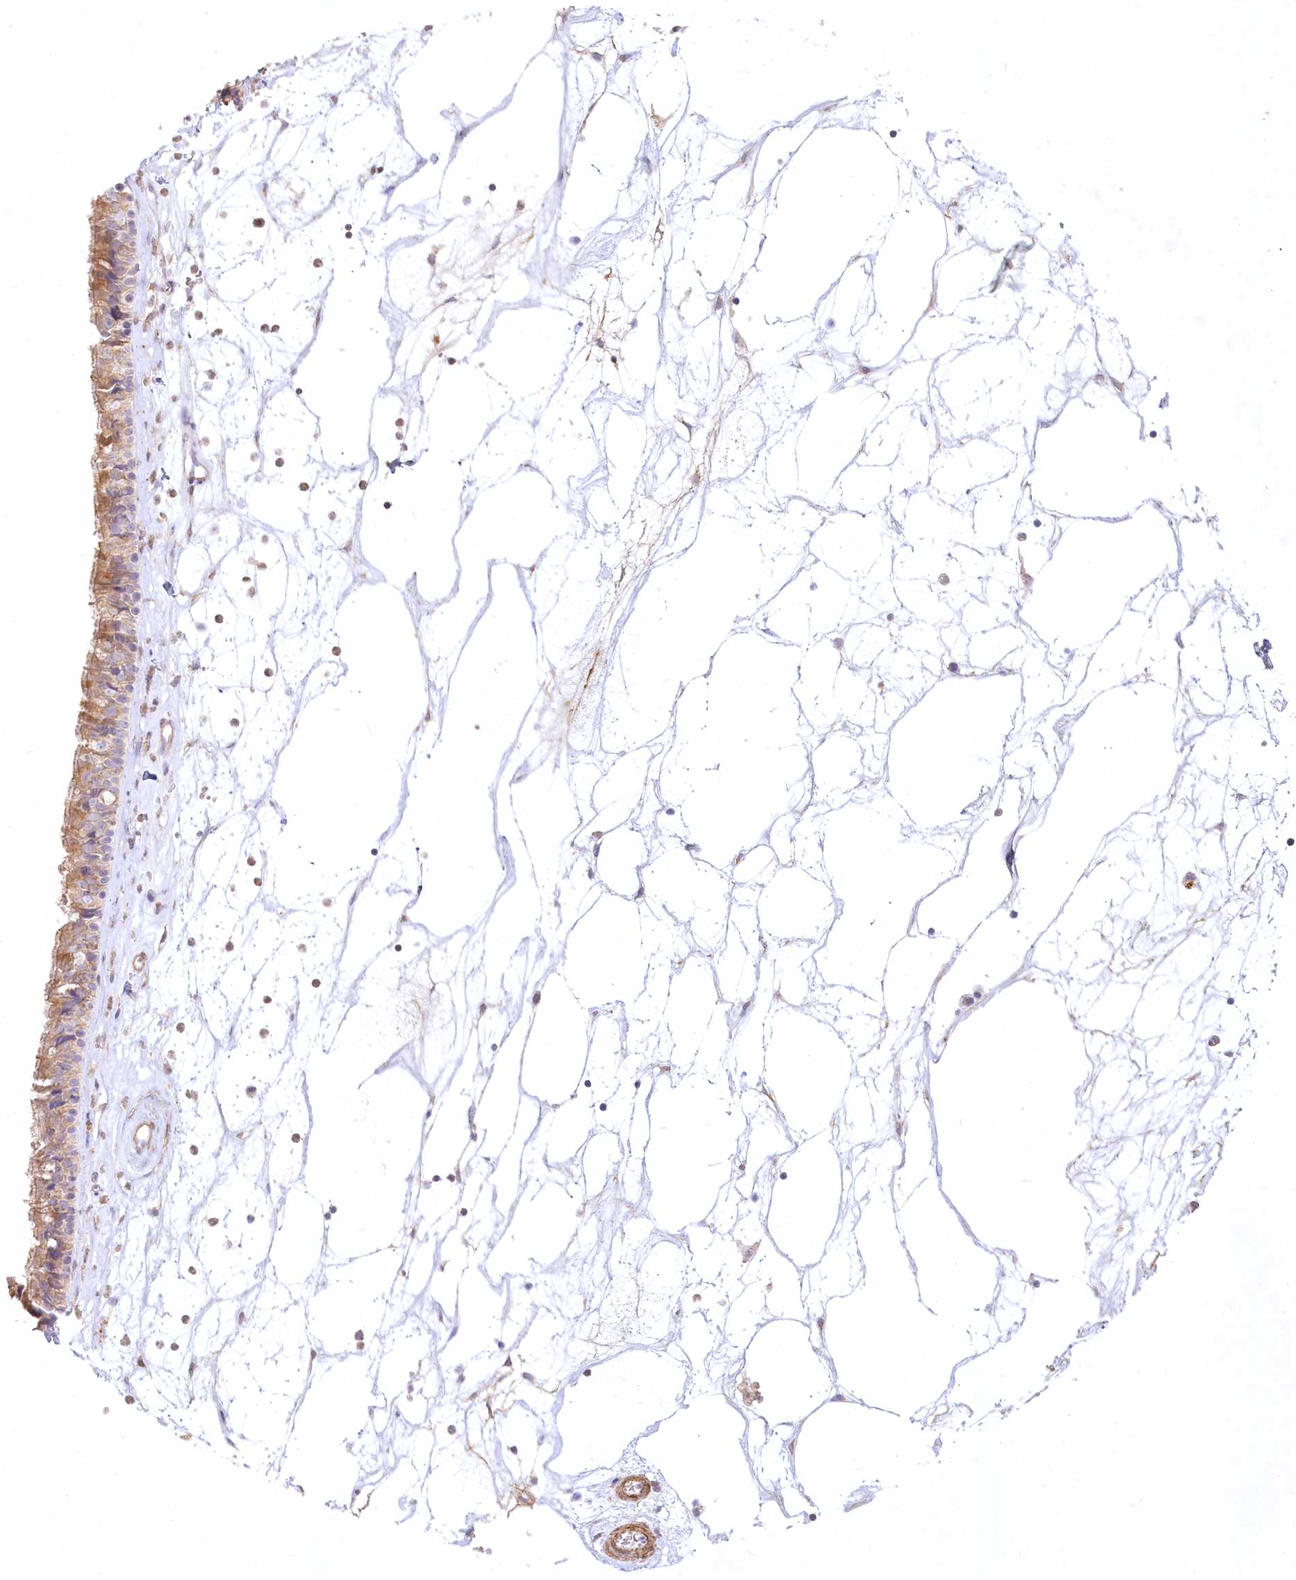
{"staining": {"intensity": "moderate", "quantity": "25%-75%", "location": "cytoplasmic/membranous"}, "tissue": "nasopharynx", "cell_type": "Respiratory epithelial cells", "image_type": "normal", "snomed": [{"axis": "morphology", "description": "Normal tissue, NOS"}, {"axis": "topography", "description": "Nasopharynx"}], "caption": "Immunohistochemistry (IHC) histopathology image of normal nasopharynx stained for a protein (brown), which reveals medium levels of moderate cytoplasmic/membranous expression in about 25%-75% of respiratory epithelial cells.", "gene": "INPP4B", "patient": {"sex": "male", "age": 64}}